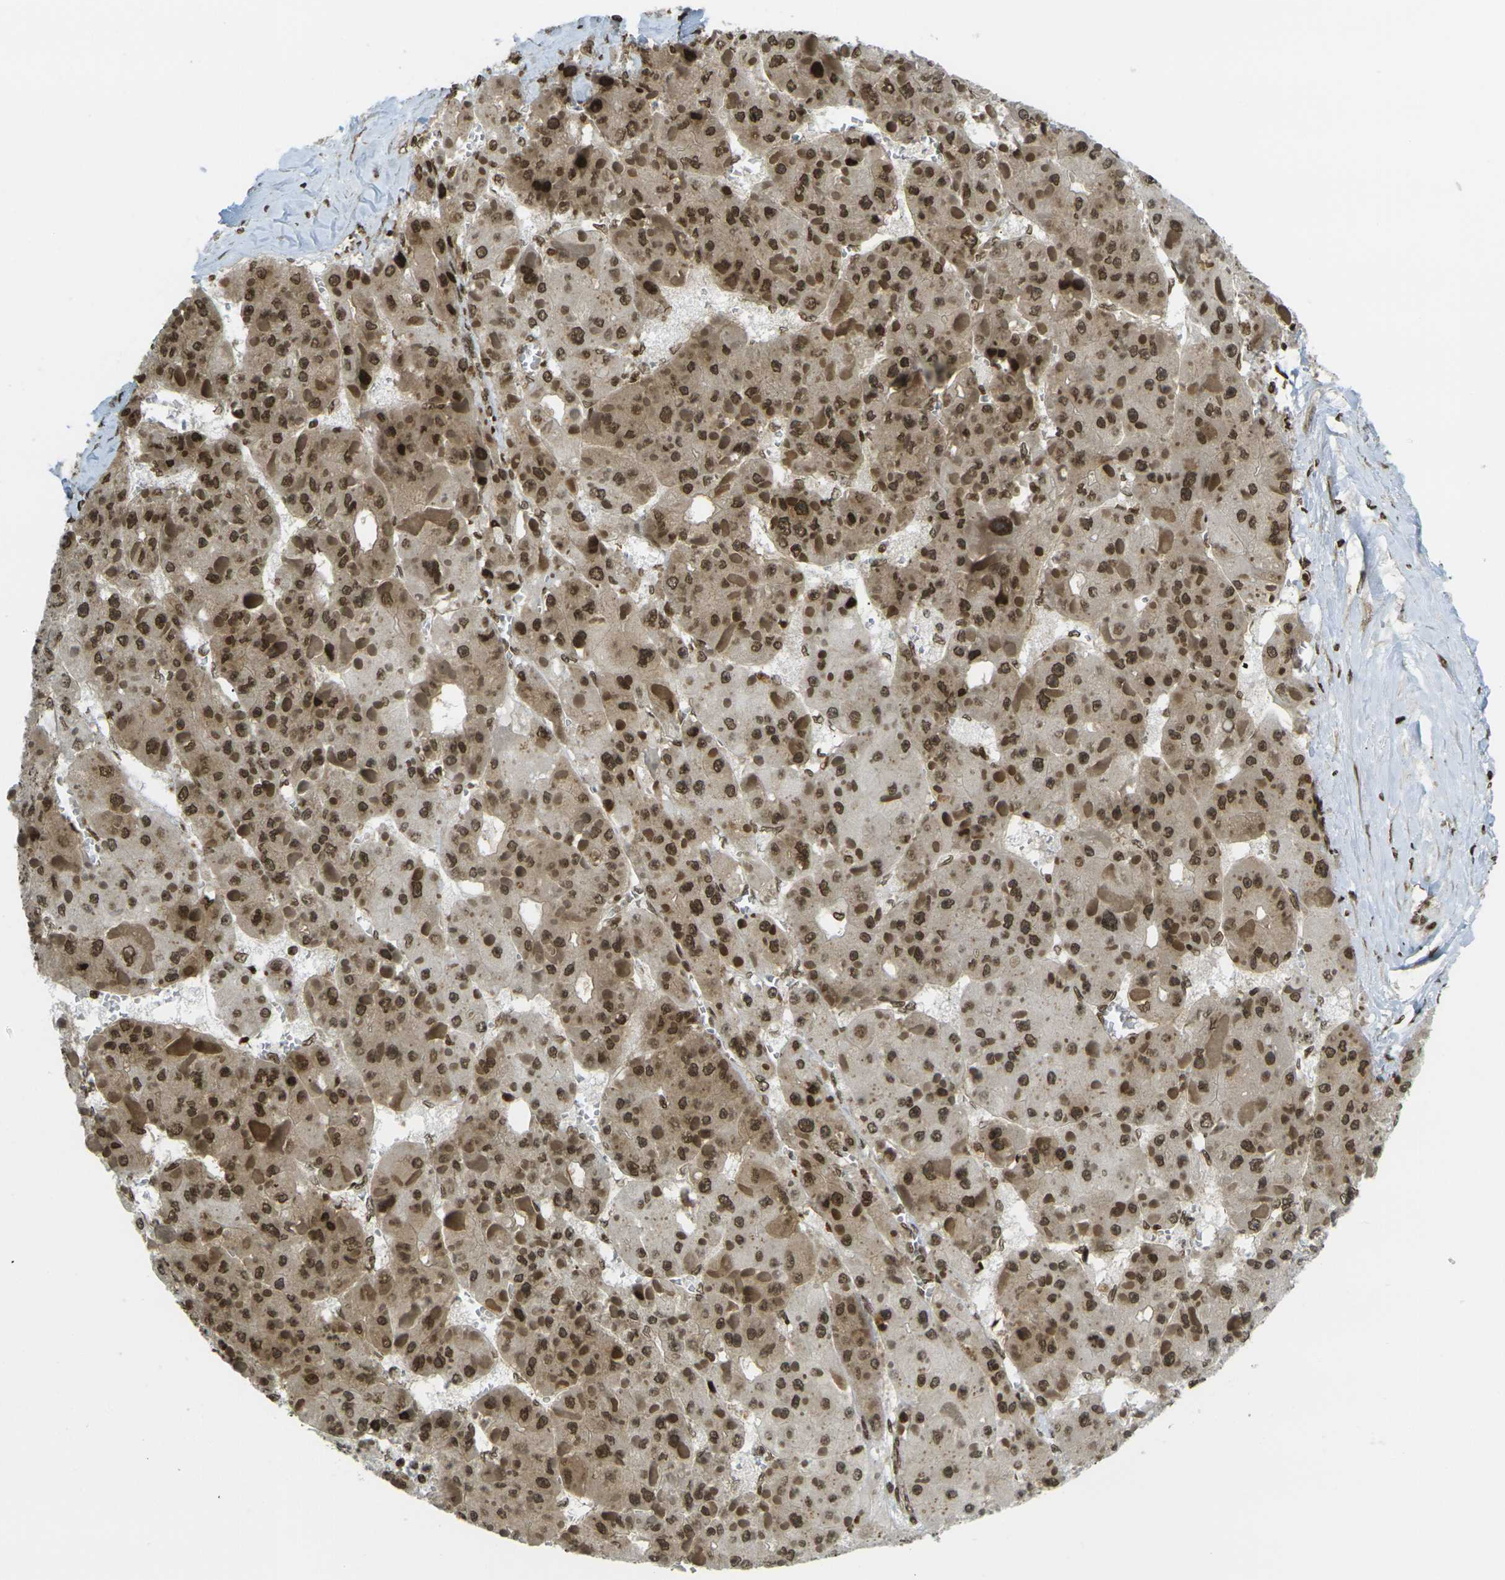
{"staining": {"intensity": "moderate", "quantity": ">75%", "location": "cytoplasmic/membranous,nuclear"}, "tissue": "liver cancer", "cell_type": "Tumor cells", "image_type": "cancer", "snomed": [{"axis": "morphology", "description": "Carcinoma, Hepatocellular, NOS"}, {"axis": "topography", "description": "Liver"}], "caption": "IHC photomicrograph of human liver cancer stained for a protein (brown), which displays medium levels of moderate cytoplasmic/membranous and nuclear expression in about >75% of tumor cells.", "gene": "RUVBL2", "patient": {"sex": "female", "age": 73}}